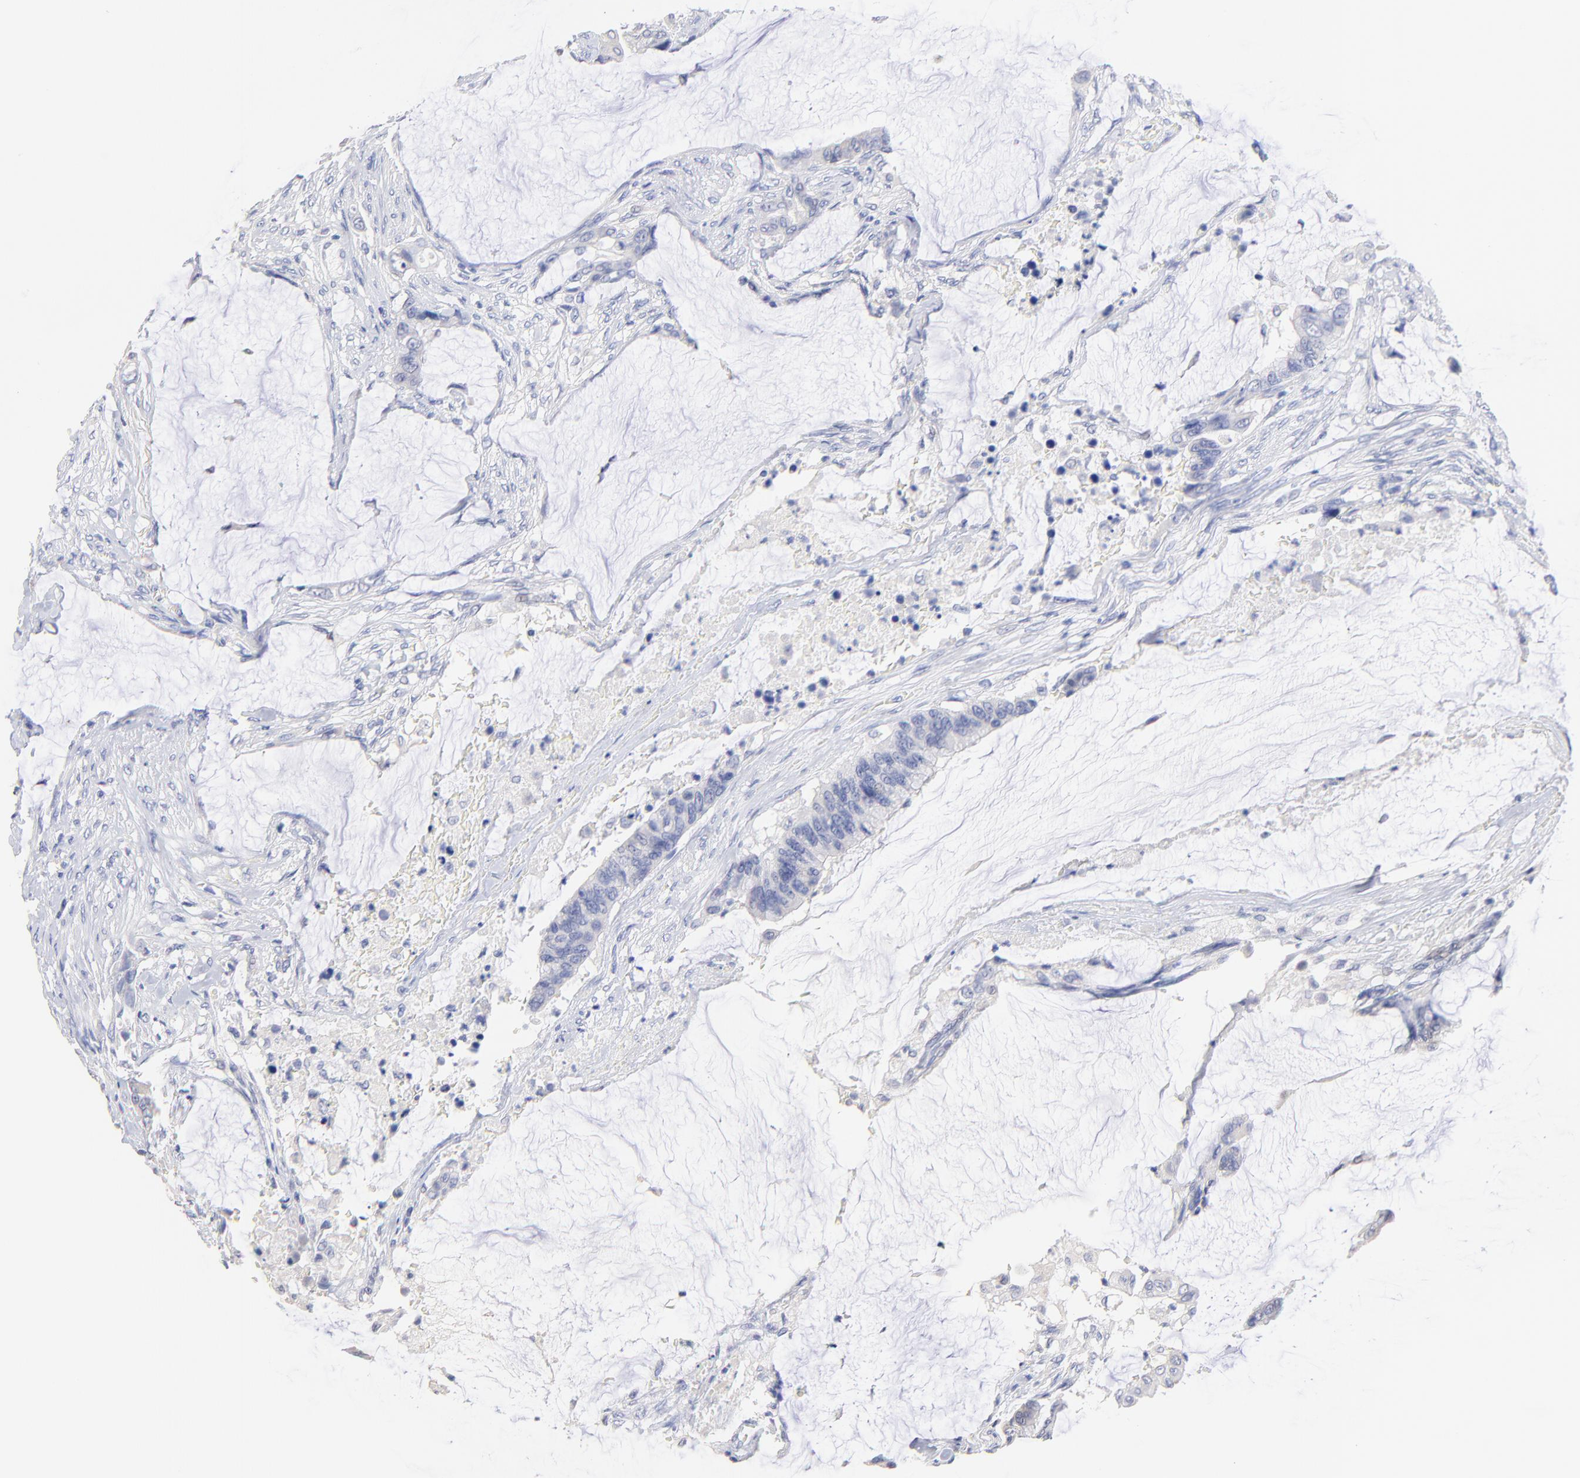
{"staining": {"intensity": "negative", "quantity": "none", "location": "none"}, "tissue": "colorectal cancer", "cell_type": "Tumor cells", "image_type": "cancer", "snomed": [{"axis": "morphology", "description": "Adenocarcinoma, NOS"}, {"axis": "topography", "description": "Rectum"}], "caption": "Tumor cells are negative for protein expression in human colorectal cancer (adenocarcinoma). (DAB IHC, high magnification).", "gene": "CFAP57", "patient": {"sex": "female", "age": 59}}